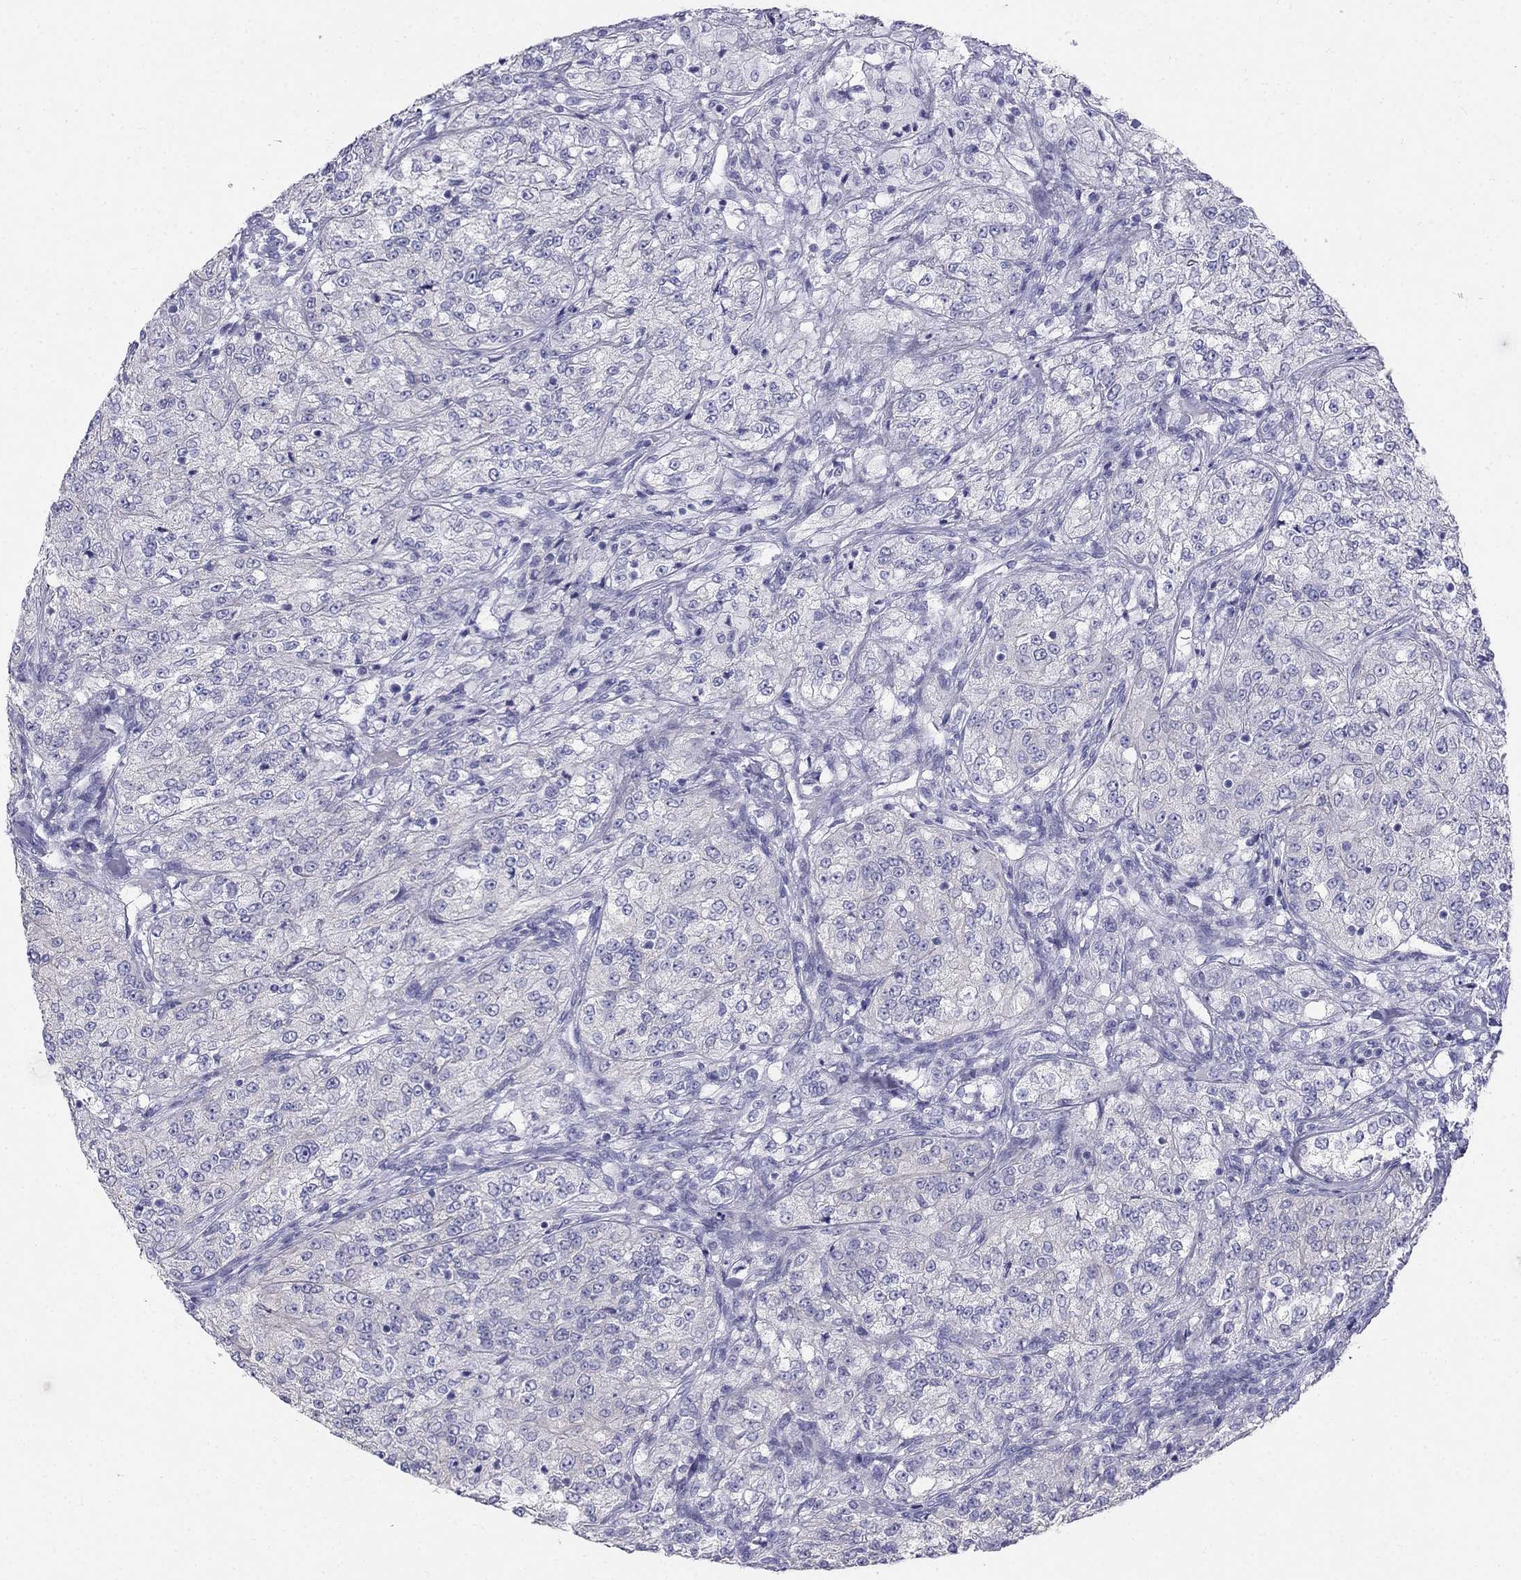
{"staining": {"intensity": "negative", "quantity": "none", "location": "none"}, "tissue": "renal cancer", "cell_type": "Tumor cells", "image_type": "cancer", "snomed": [{"axis": "morphology", "description": "Adenocarcinoma, NOS"}, {"axis": "topography", "description": "Kidney"}], "caption": "IHC histopathology image of renal cancer (adenocarcinoma) stained for a protein (brown), which exhibits no staining in tumor cells.", "gene": "RFLNA", "patient": {"sex": "female", "age": 63}}